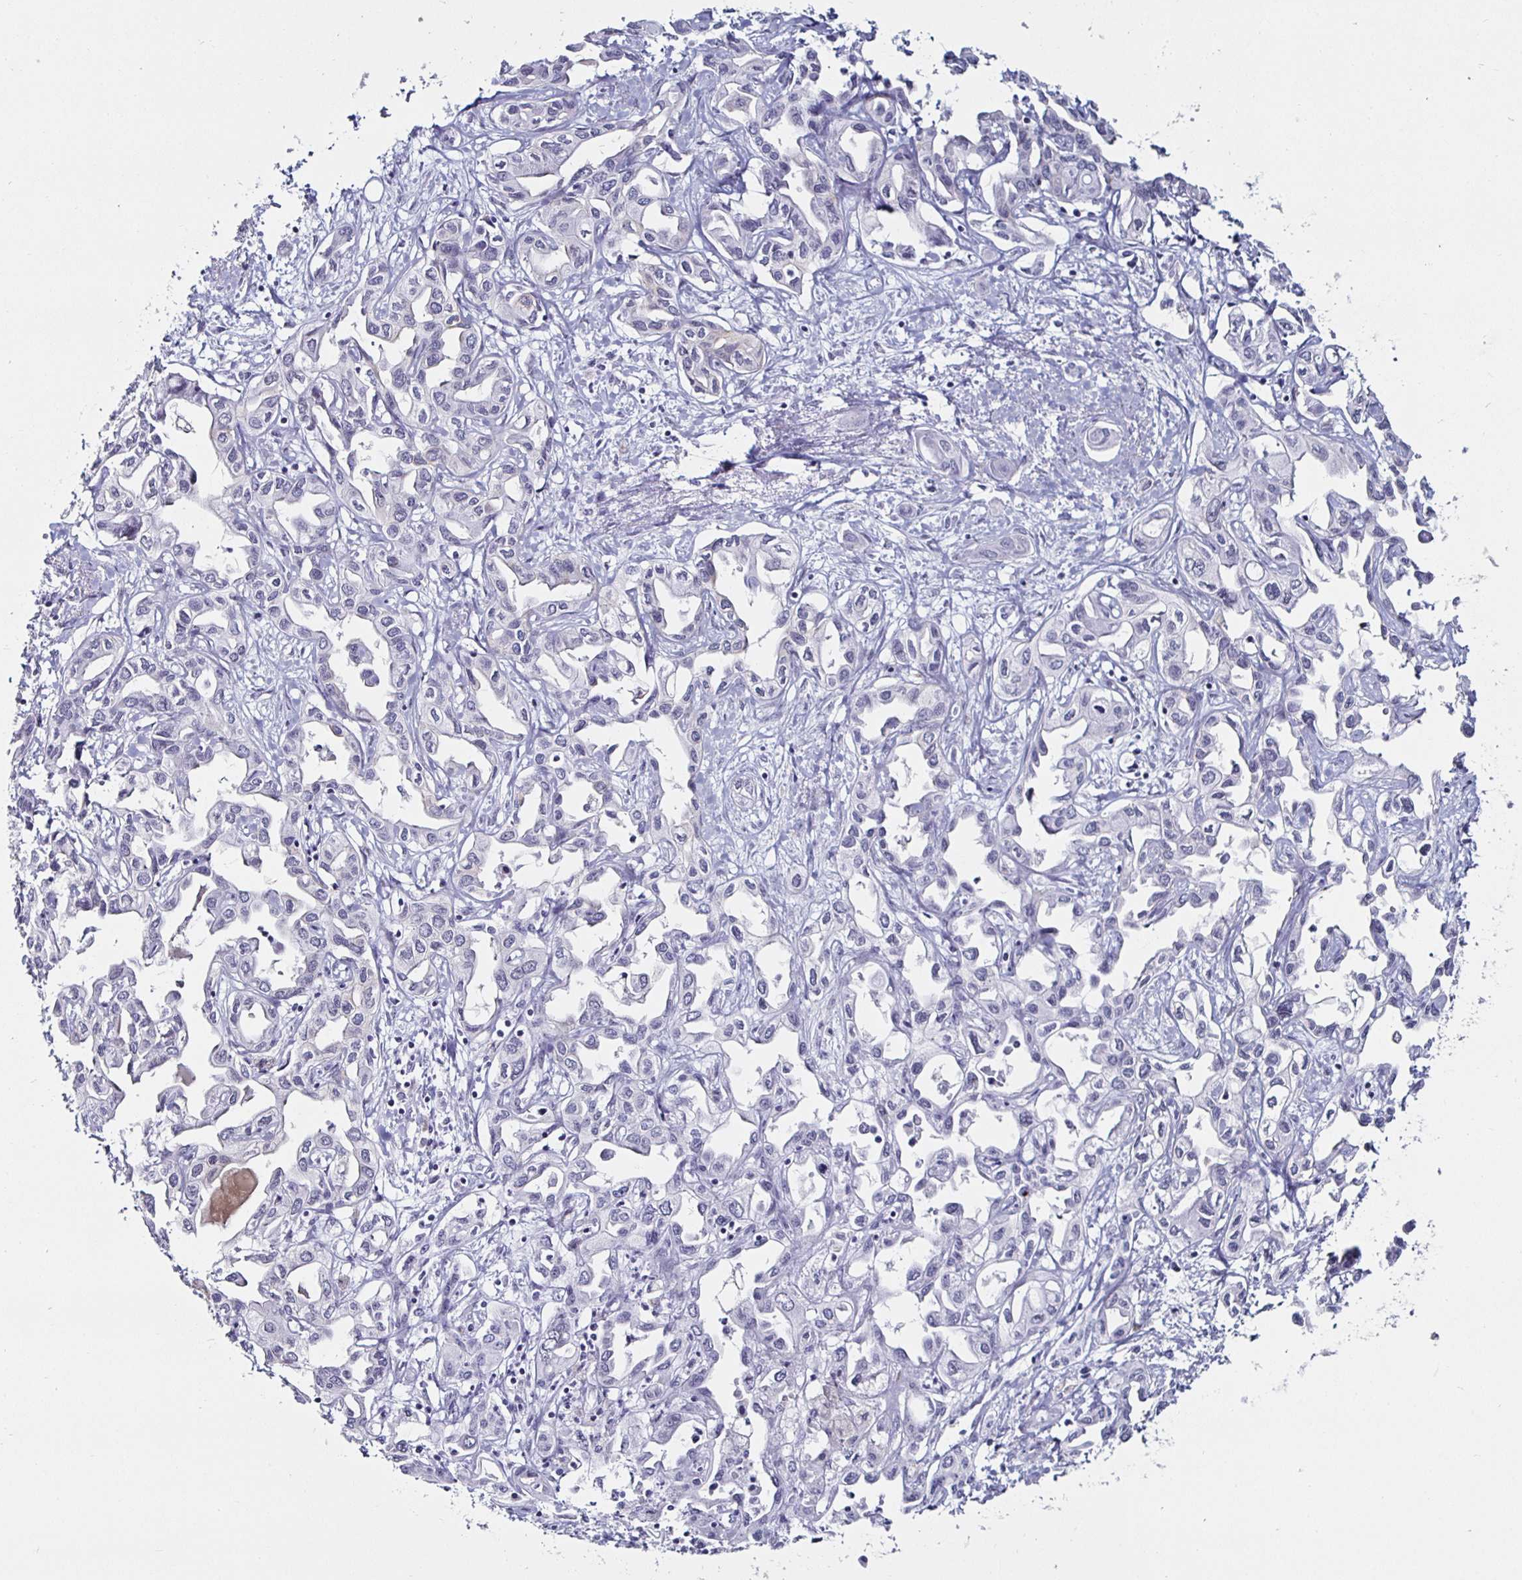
{"staining": {"intensity": "negative", "quantity": "none", "location": "none"}, "tissue": "liver cancer", "cell_type": "Tumor cells", "image_type": "cancer", "snomed": [{"axis": "morphology", "description": "Cholangiocarcinoma"}, {"axis": "topography", "description": "Liver"}], "caption": "The immunohistochemistry photomicrograph has no significant expression in tumor cells of cholangiocarcinoma (liver) tissue.", "gene": "KRT4", "patient": {"sex": "female", "age": 64}}